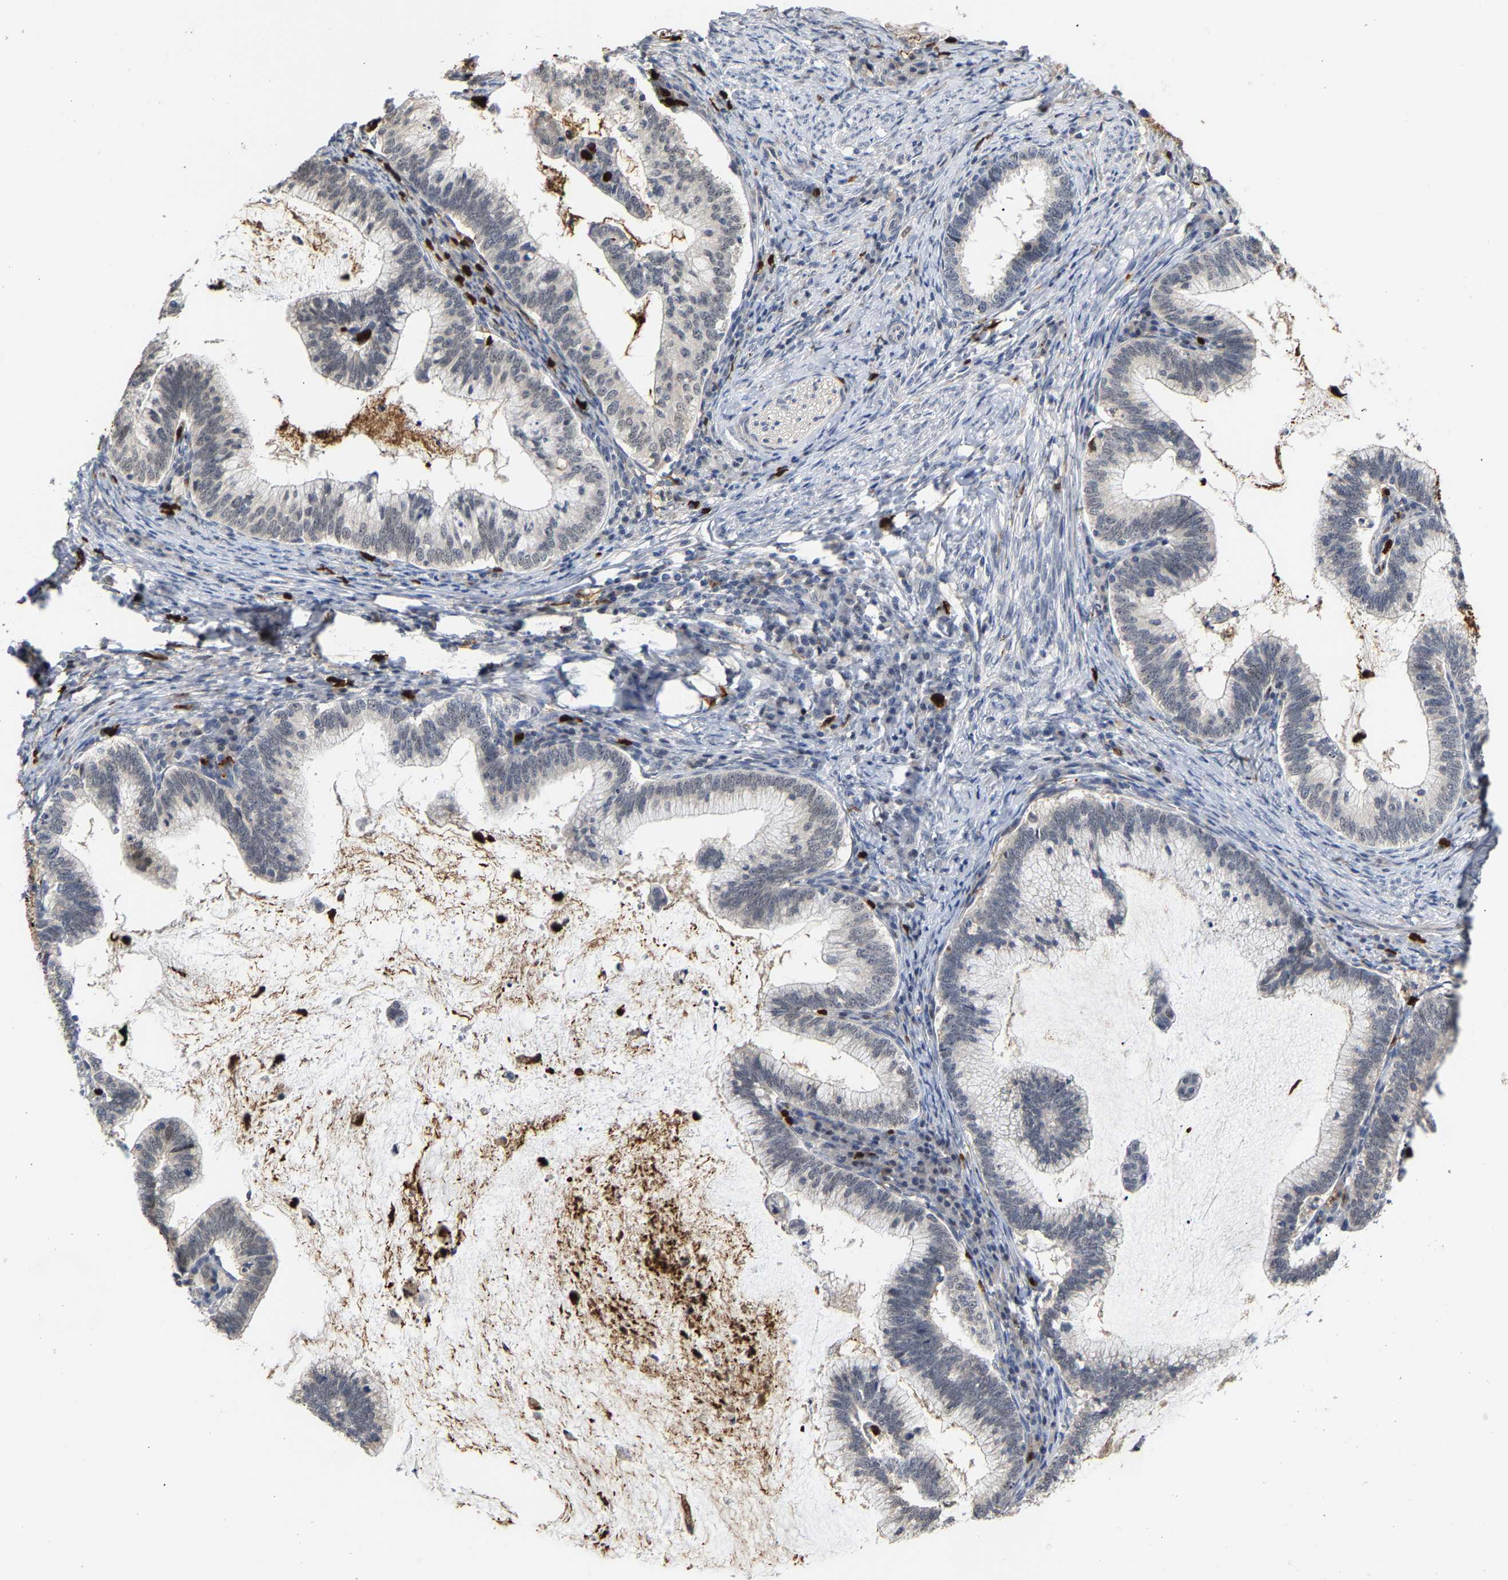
{"staining": {"intensity": "negative", "quantity": "none", "location": "none"}, "tissue": "cervical cancer", "cell_type": "Tumor cells", "image_type": "cancer", "snomed": [{"axis": "morphology", "description": "Adenocarcinoma, NOS"}, {"axis": "topography", "description": "Cervix"}], "caption": "DAB immunohistochemical staining of human adenocarcinoma (cervical) reveals no significant positivity in tumor cells.", "gene": "TDRD7", "patient": {"sex": "female", "age": 36}}